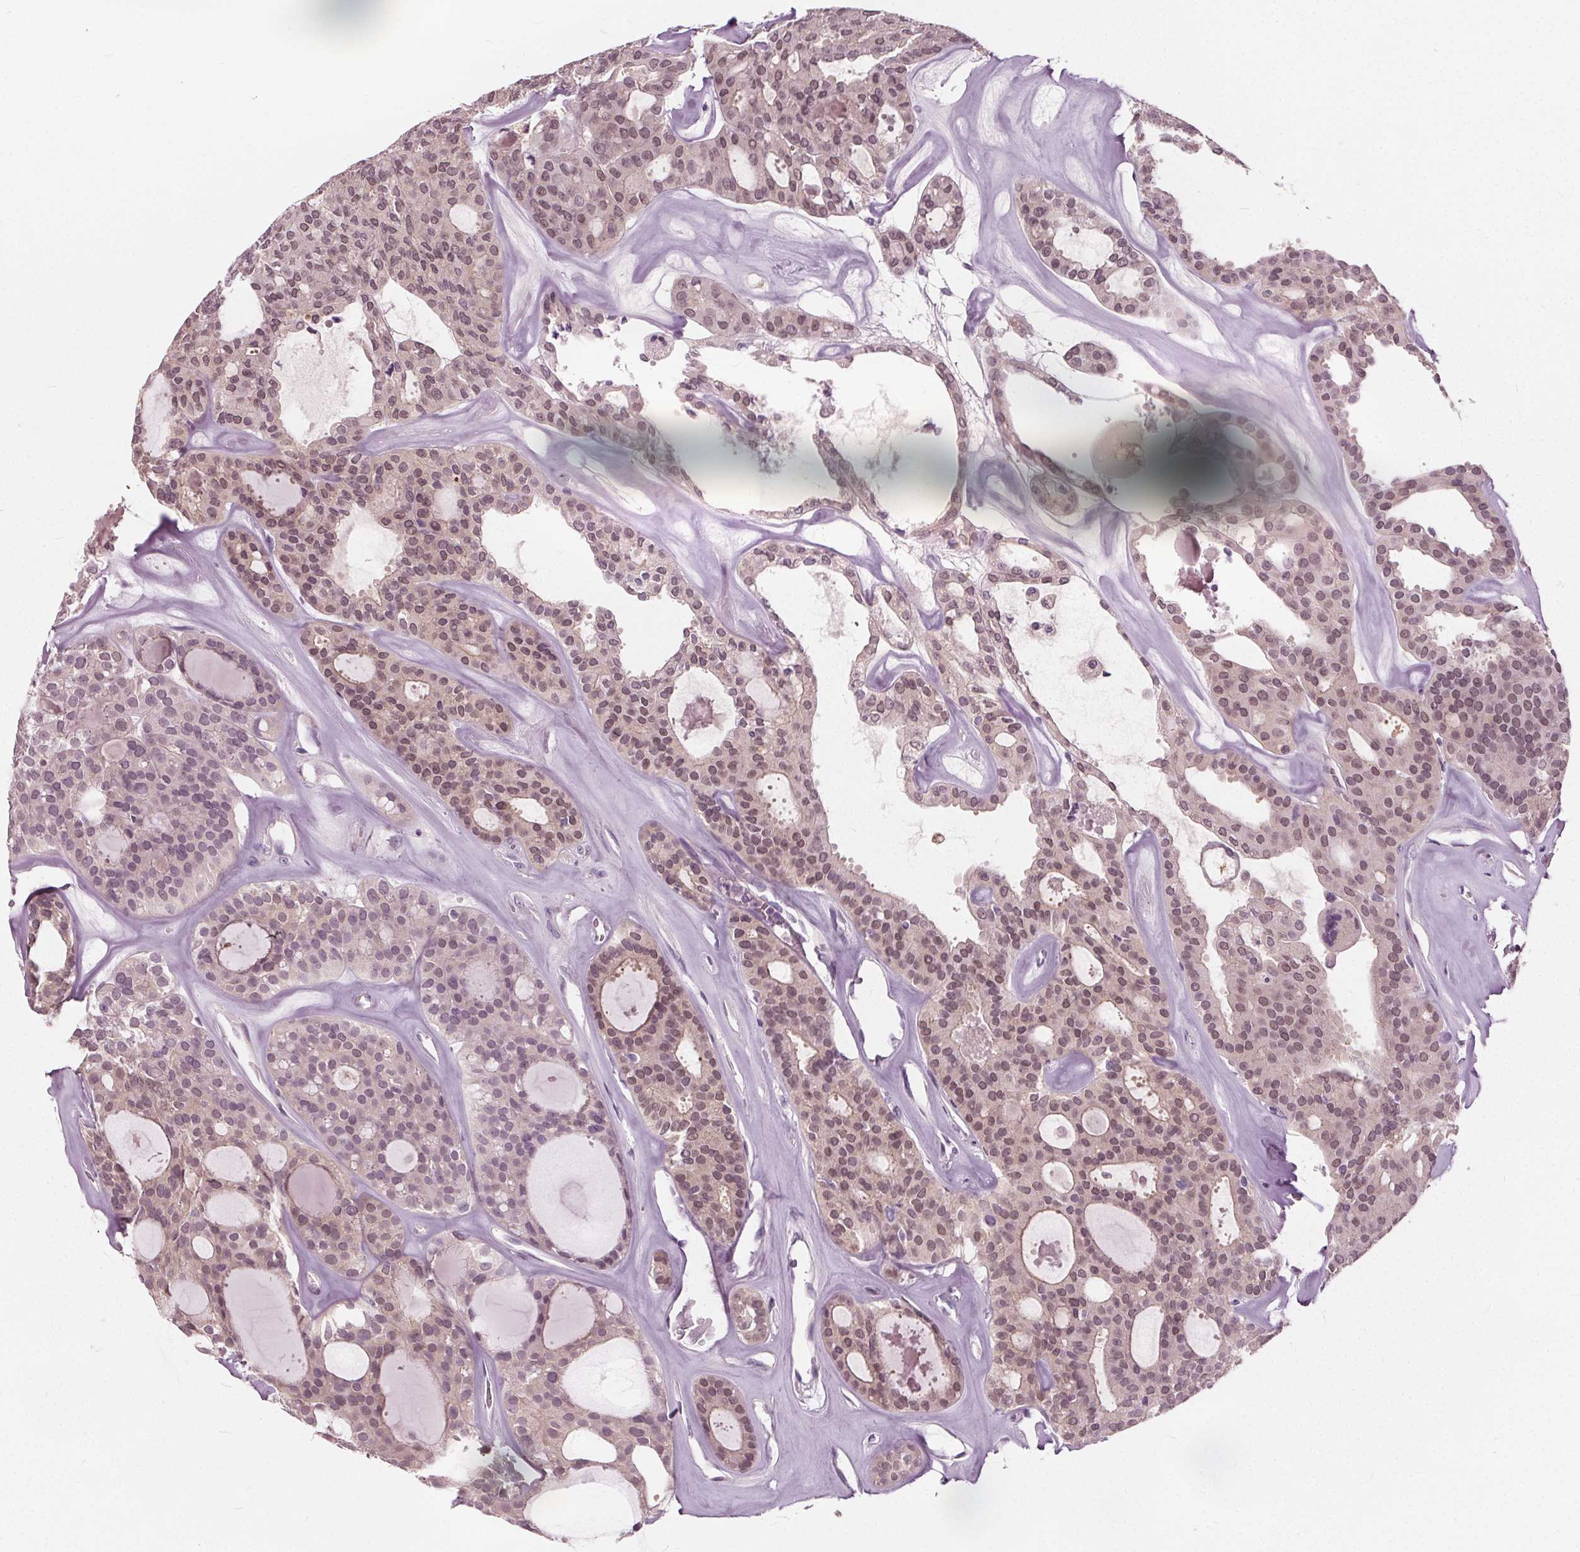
{"staining": {"intensity": "weak", "quantity": "25%-75%", "location": "cytoplasmic/membranous,nuclear"}, "tissue": "thyroid cancer", "cell_type": "Tumor cells", "image_type": "cancer", "snomed": [{"axis": "morphology", "description": "Follicular adenoma carcinoma, NOS"}, {"axis": "topography", "description": "Thyroid gland"}], "caption": "Immunohistochemistry (IHC) photomicrograph of neoplastic tissue: human thyroid cancer (follicular adenoma carcinoma) stained using IHC reveals low levels of weak protein expression localized specifically in the cytoplasmic/membranous and nuclear of tumor cells, appearing as a cytoplasmic/membranous and nuclear brown color.", "gene": "TKFC", "patient": {"sex": "male", "age": 75}}